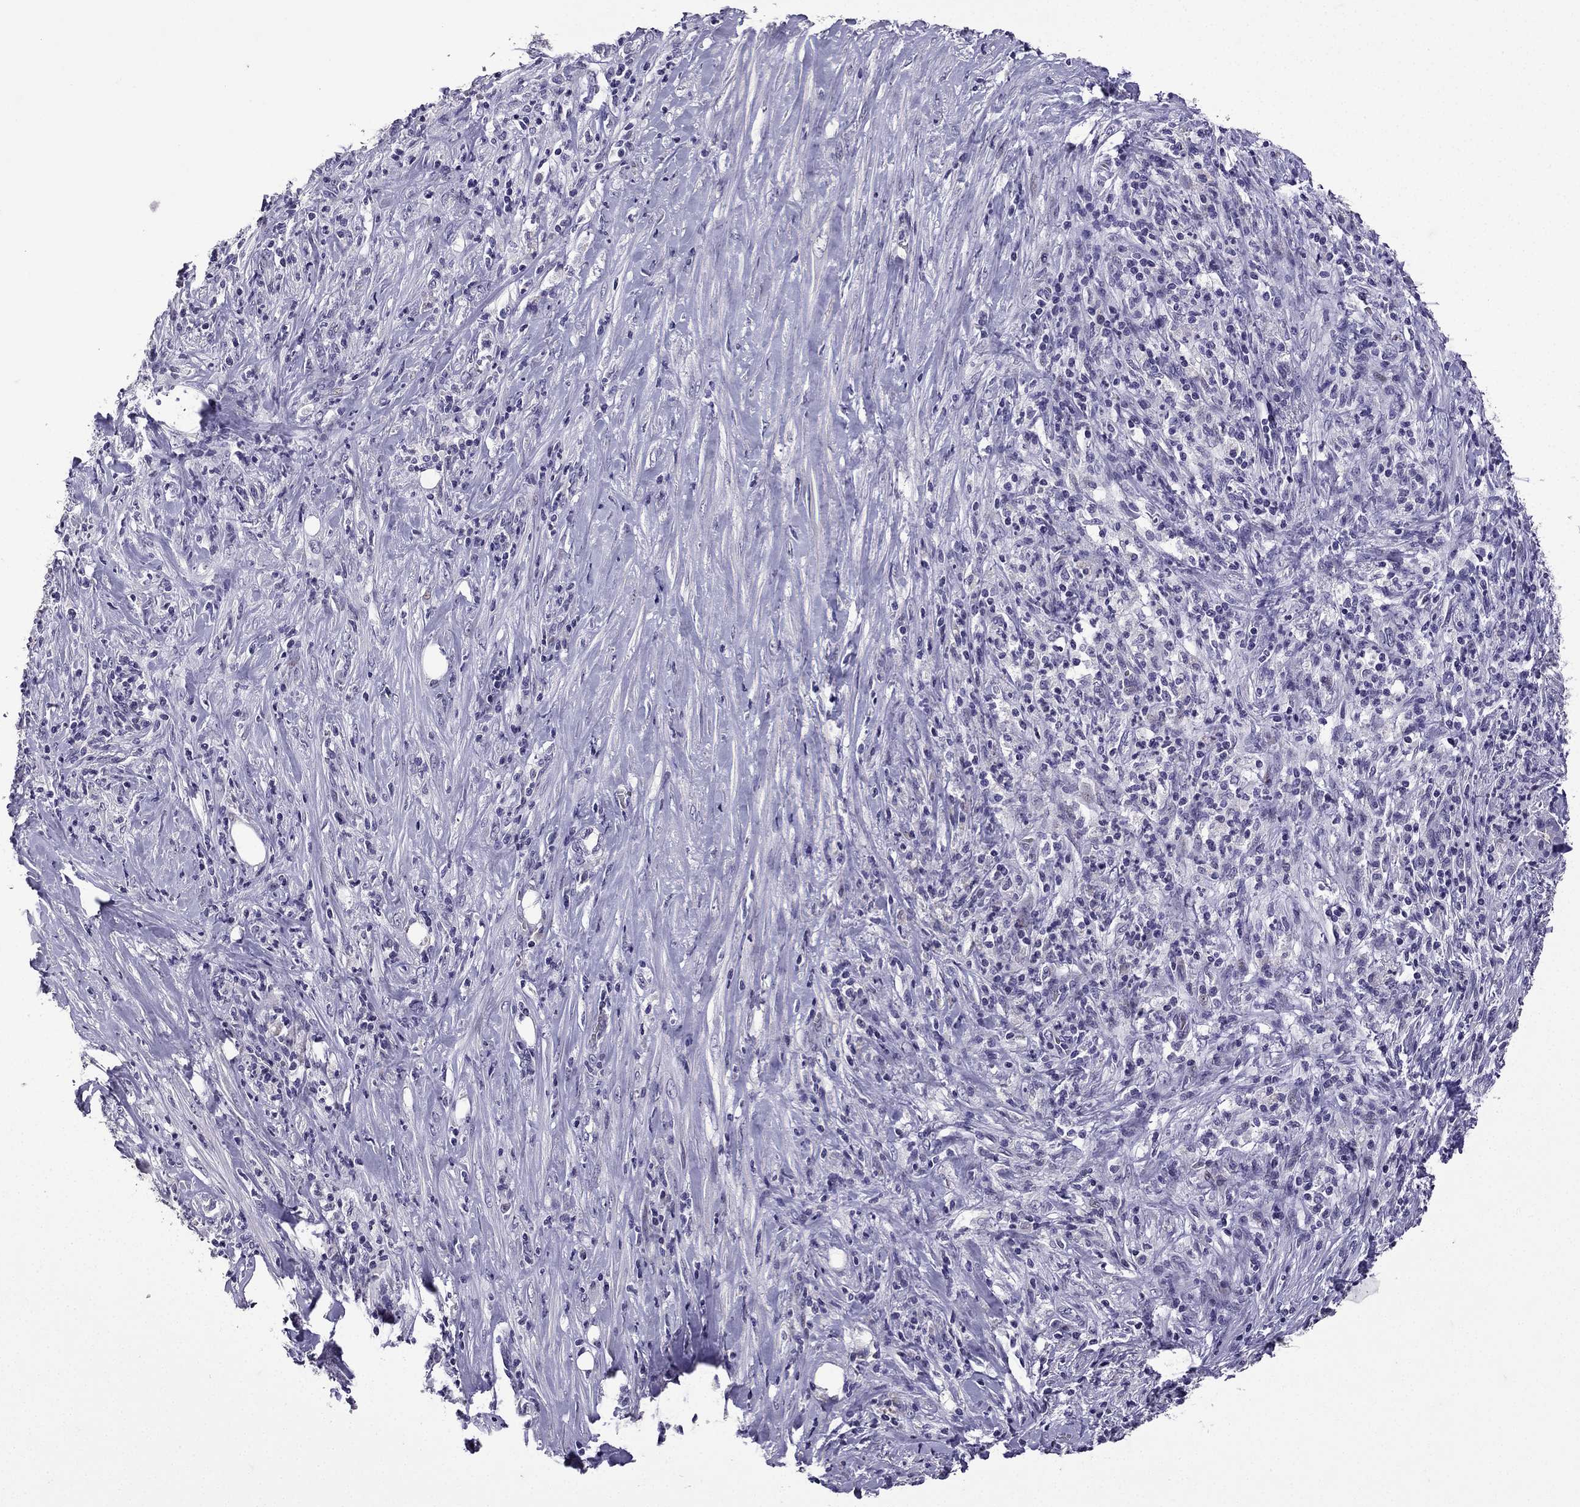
{"staining": {"intensity": "negative", "quantity": "none", "location": "none"}, "tissue": "pancreatic cancer", "cell_type": "Tumor cells", "image_type": "cancer", "snomed": [{"axis": "morphology", "description": "Adenocarcinoma, NOS"}, {"axis": "topography", "description": "Pancreas"}], "caption": "Immunohistochemistry of human pancreatic cancer (adenocarcinoma) displays no positivity in tumor cells. (Immunohistochemistry, brightfield microscopy, high magnification).", "gene": "TTN", "patient": {"sex": "male", "age": 57}}